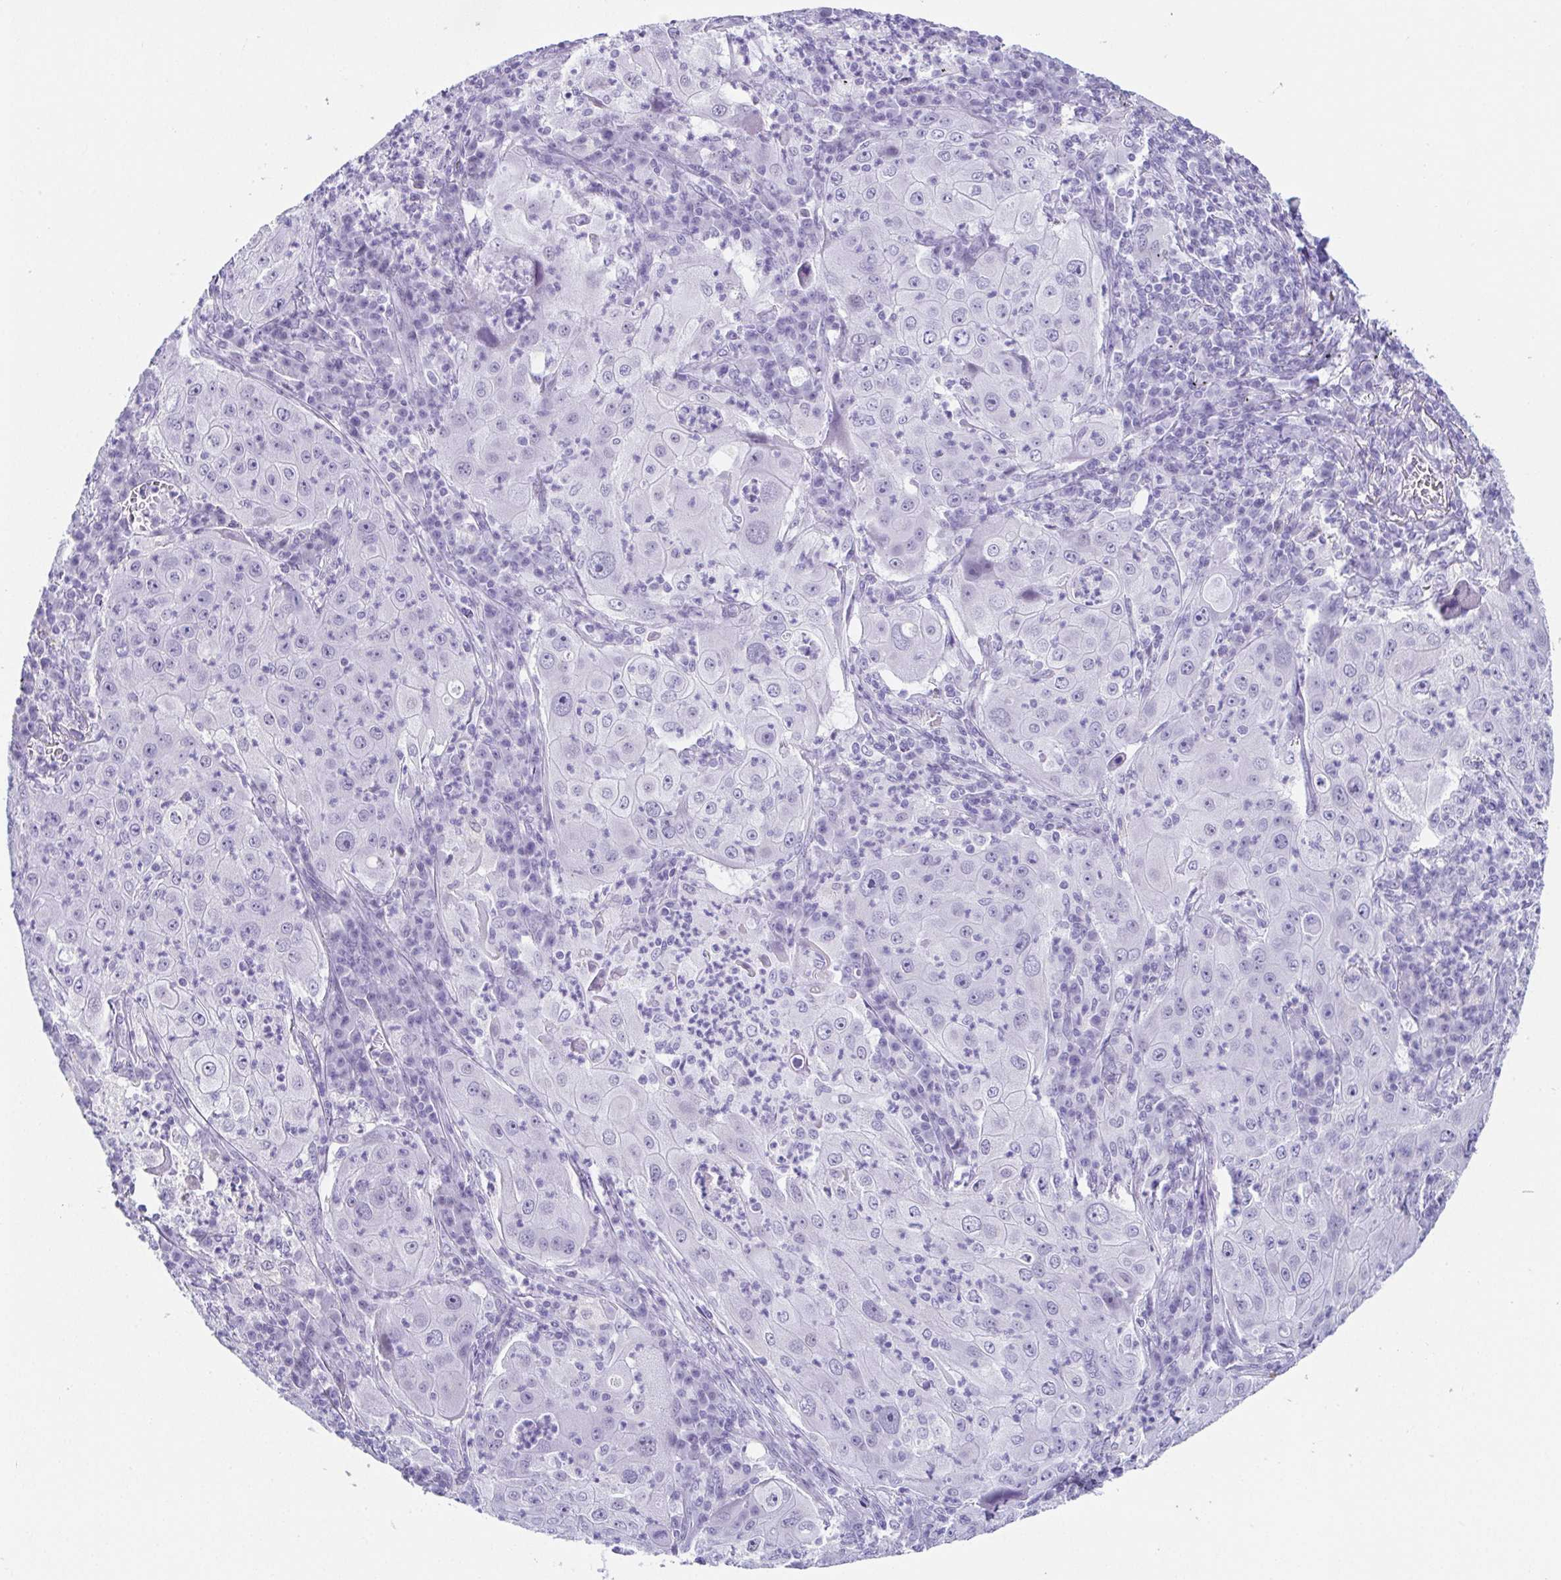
{"staining": {"intensity": "negative", "quantity": "none", "location": "none"}, "tissue": "lung cancer", "cell_type": "Tumor cells", "image_type": "cancer", "snomed": [{"axis": "morphology", "description": "Squamous cell carcinoma, NOS"}, {"axis": "topography", "description": "Lung"}], "caption": "Image shows no protein expression in tumor cells of lung squamous cell carcinoma tissue.", "gene": "ESX1", "patient": {"sex": "female", "age": 59}}